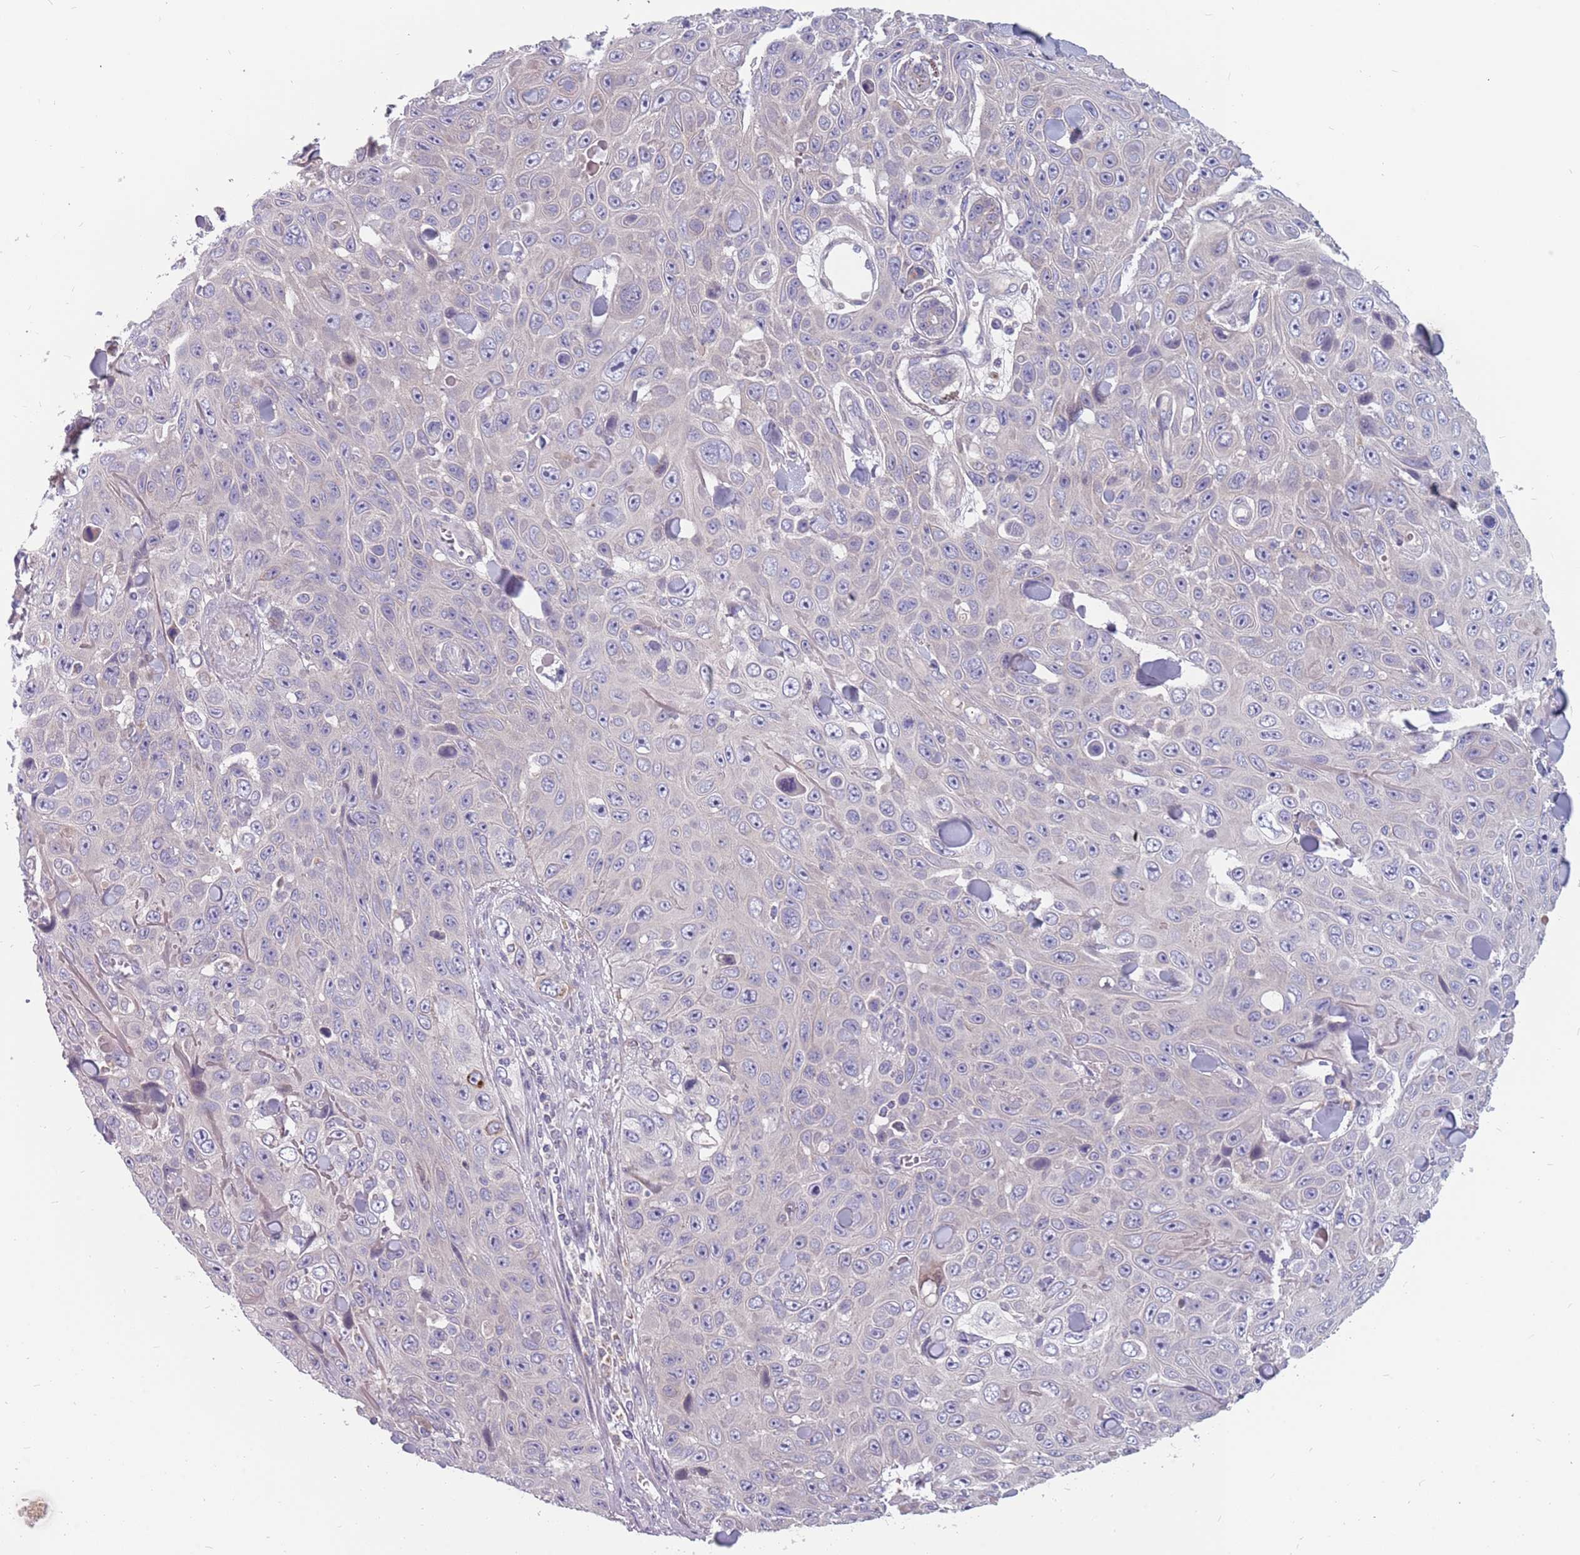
{"staining": {"intensity": "negative", "quantity": "none", "location": "none"}, "tissue": "skin cancer", "cell_type": "Tumor cells", "image_type": "cancer", "snomed": [{"axis": "morphology", "description": "Squamous cell carcinoma, NOS"}, {"axis": "topography", "description": "Skin"}], "caption": "Histopathology image shows no significant protein expression in tumor cells of skin squamous cell carcinoma.", "gene": "CMTR2", "patient": {"sex": "male", "age": 82}}